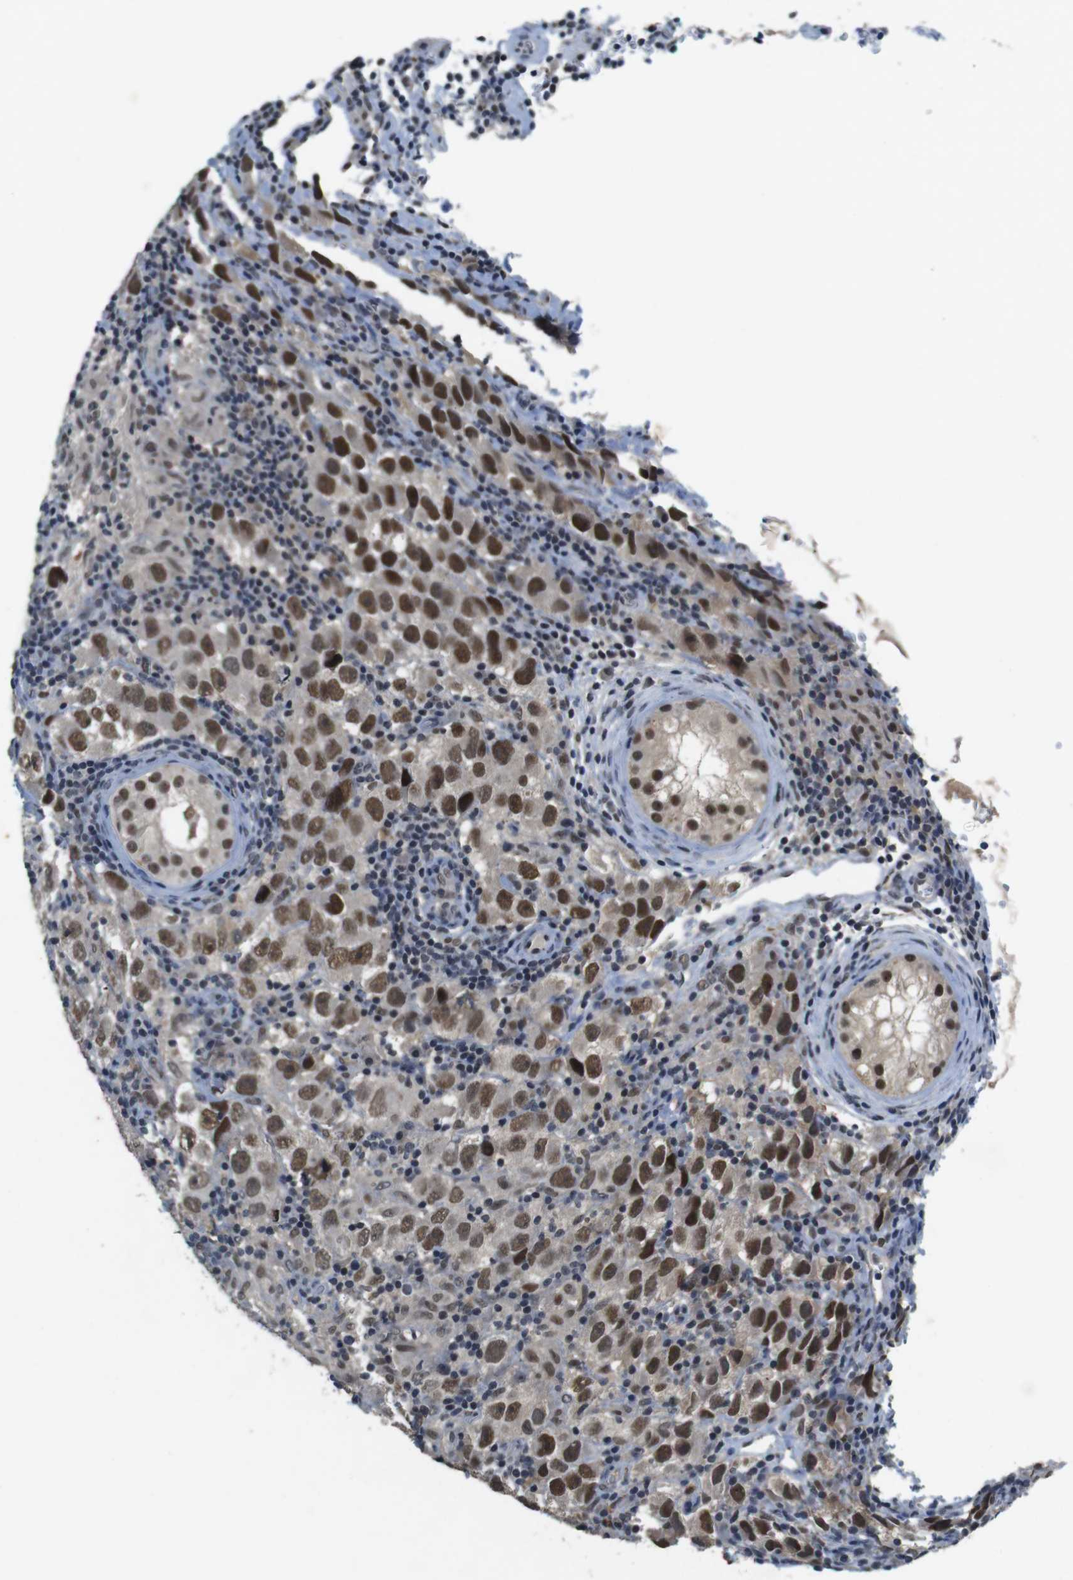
{"staining": {"intensity": "strong", "quantity": ">75%", "location": "nuclear"}, "tissue": "testis cancer", "cell_type": "Tumor cells", "image_type": "cancer", "snomed": [{"axis": "morphology", "description": "Carcinoma, Embryonal, NOS"}, {"axis": "topography", "description": "Testis"}], "caption": "Testis cancer stained with a protein marker demonstrates strong staining in tumor cells.", "gene": "USP7", "patient": {"sex": "male", "age": 21}}